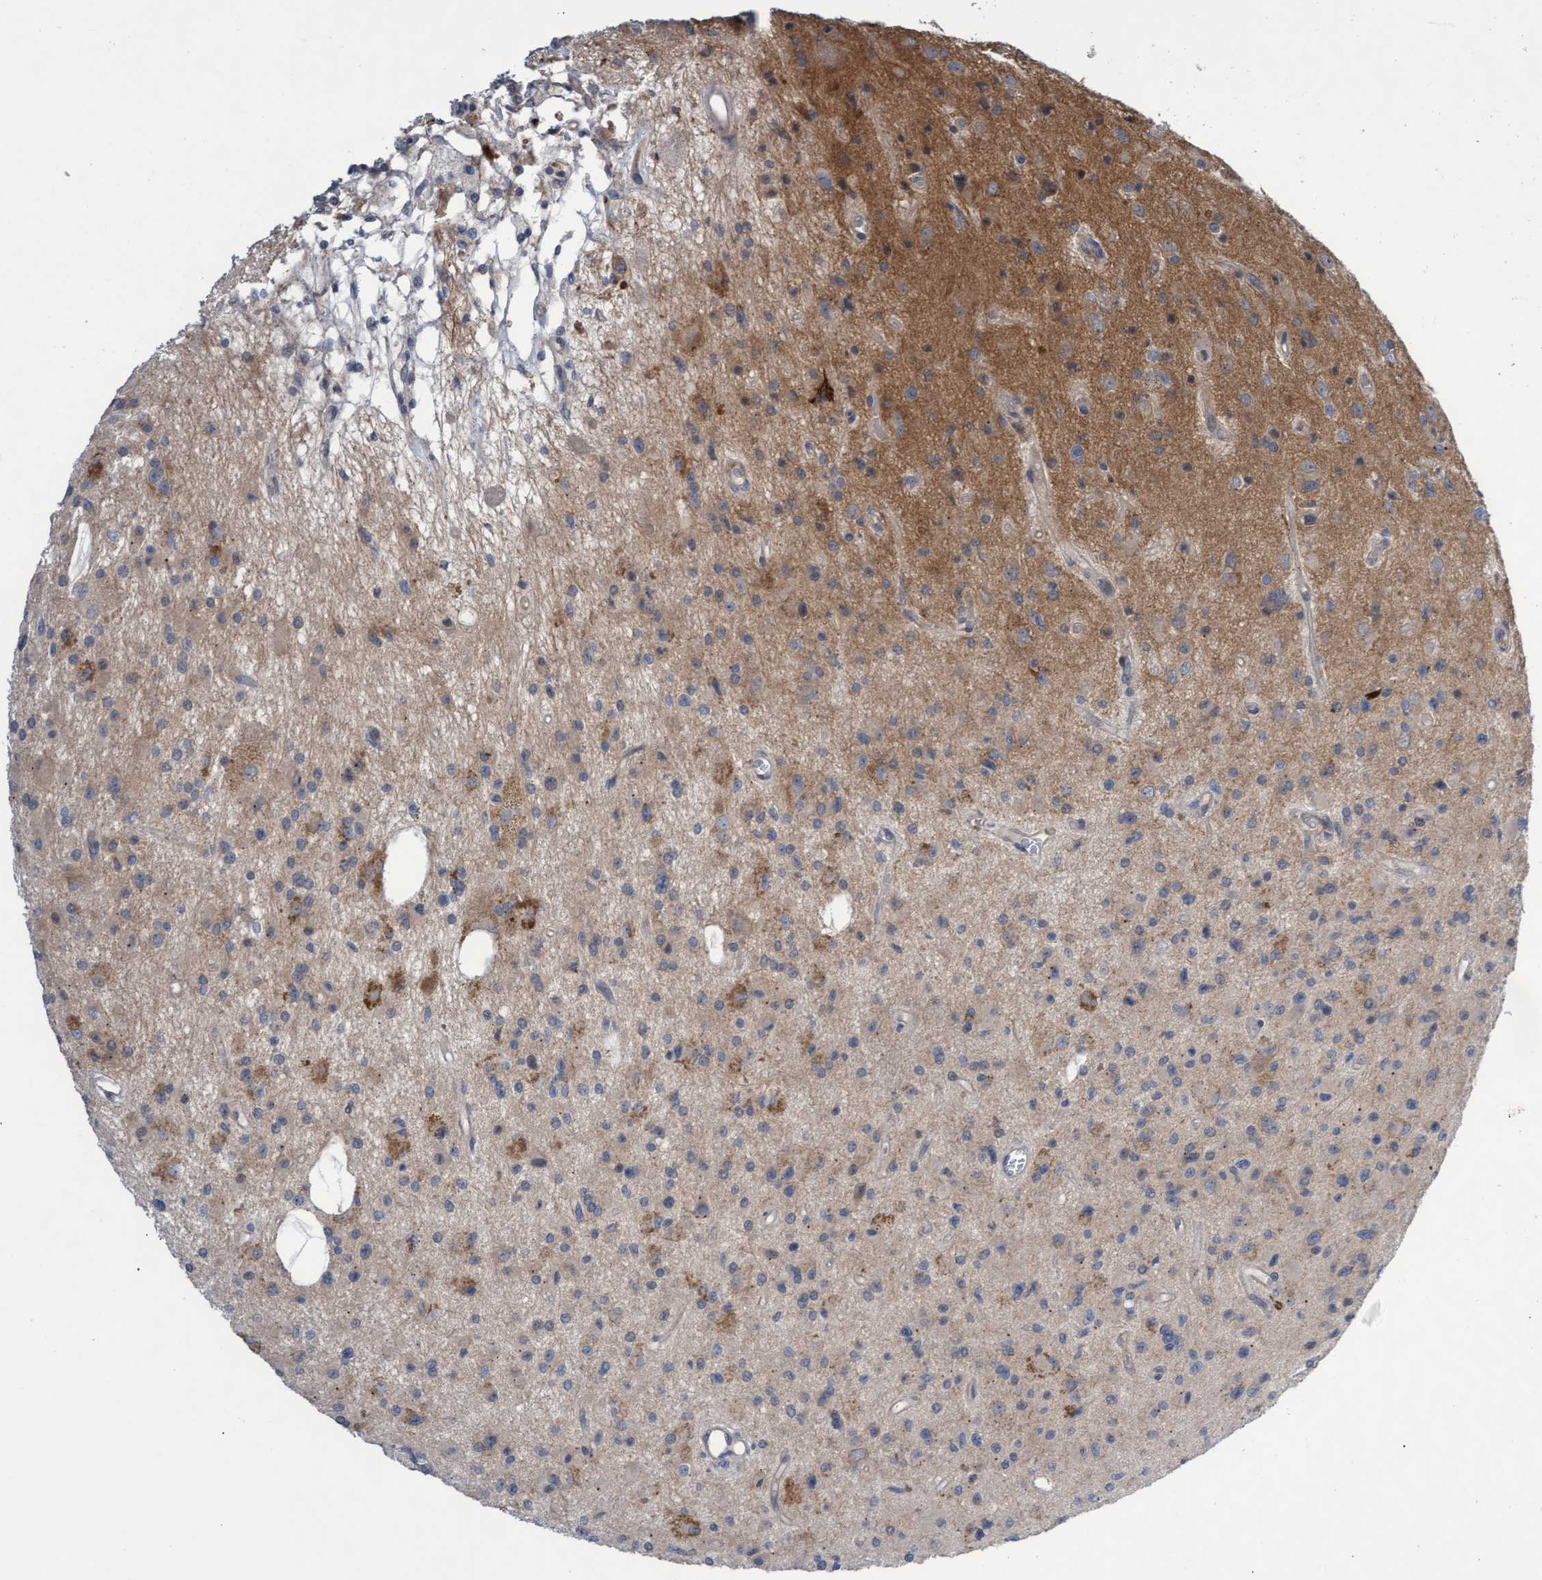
{"staining": {"intensity": "moderate", "quantity": "<25%", "location": "cytoplasmic/membranous"}, "tissue": "glioma", "cell_type": "Tumor cells", "image_type": "cancer", "snomed": [{"axis": "morphology", "description": "Glioma, malignant, Low grade"}, {"axis": "topography", "description": "Brain"}], "caption": "Brown immunohistochemical staining in human malignant glioma (low-grade) shows moderate cytoplasmic/membranous expression in approximately <25% of tumor cells.", "gene": "ABCF2", "patient": {"sex": "male", "age": 58}}